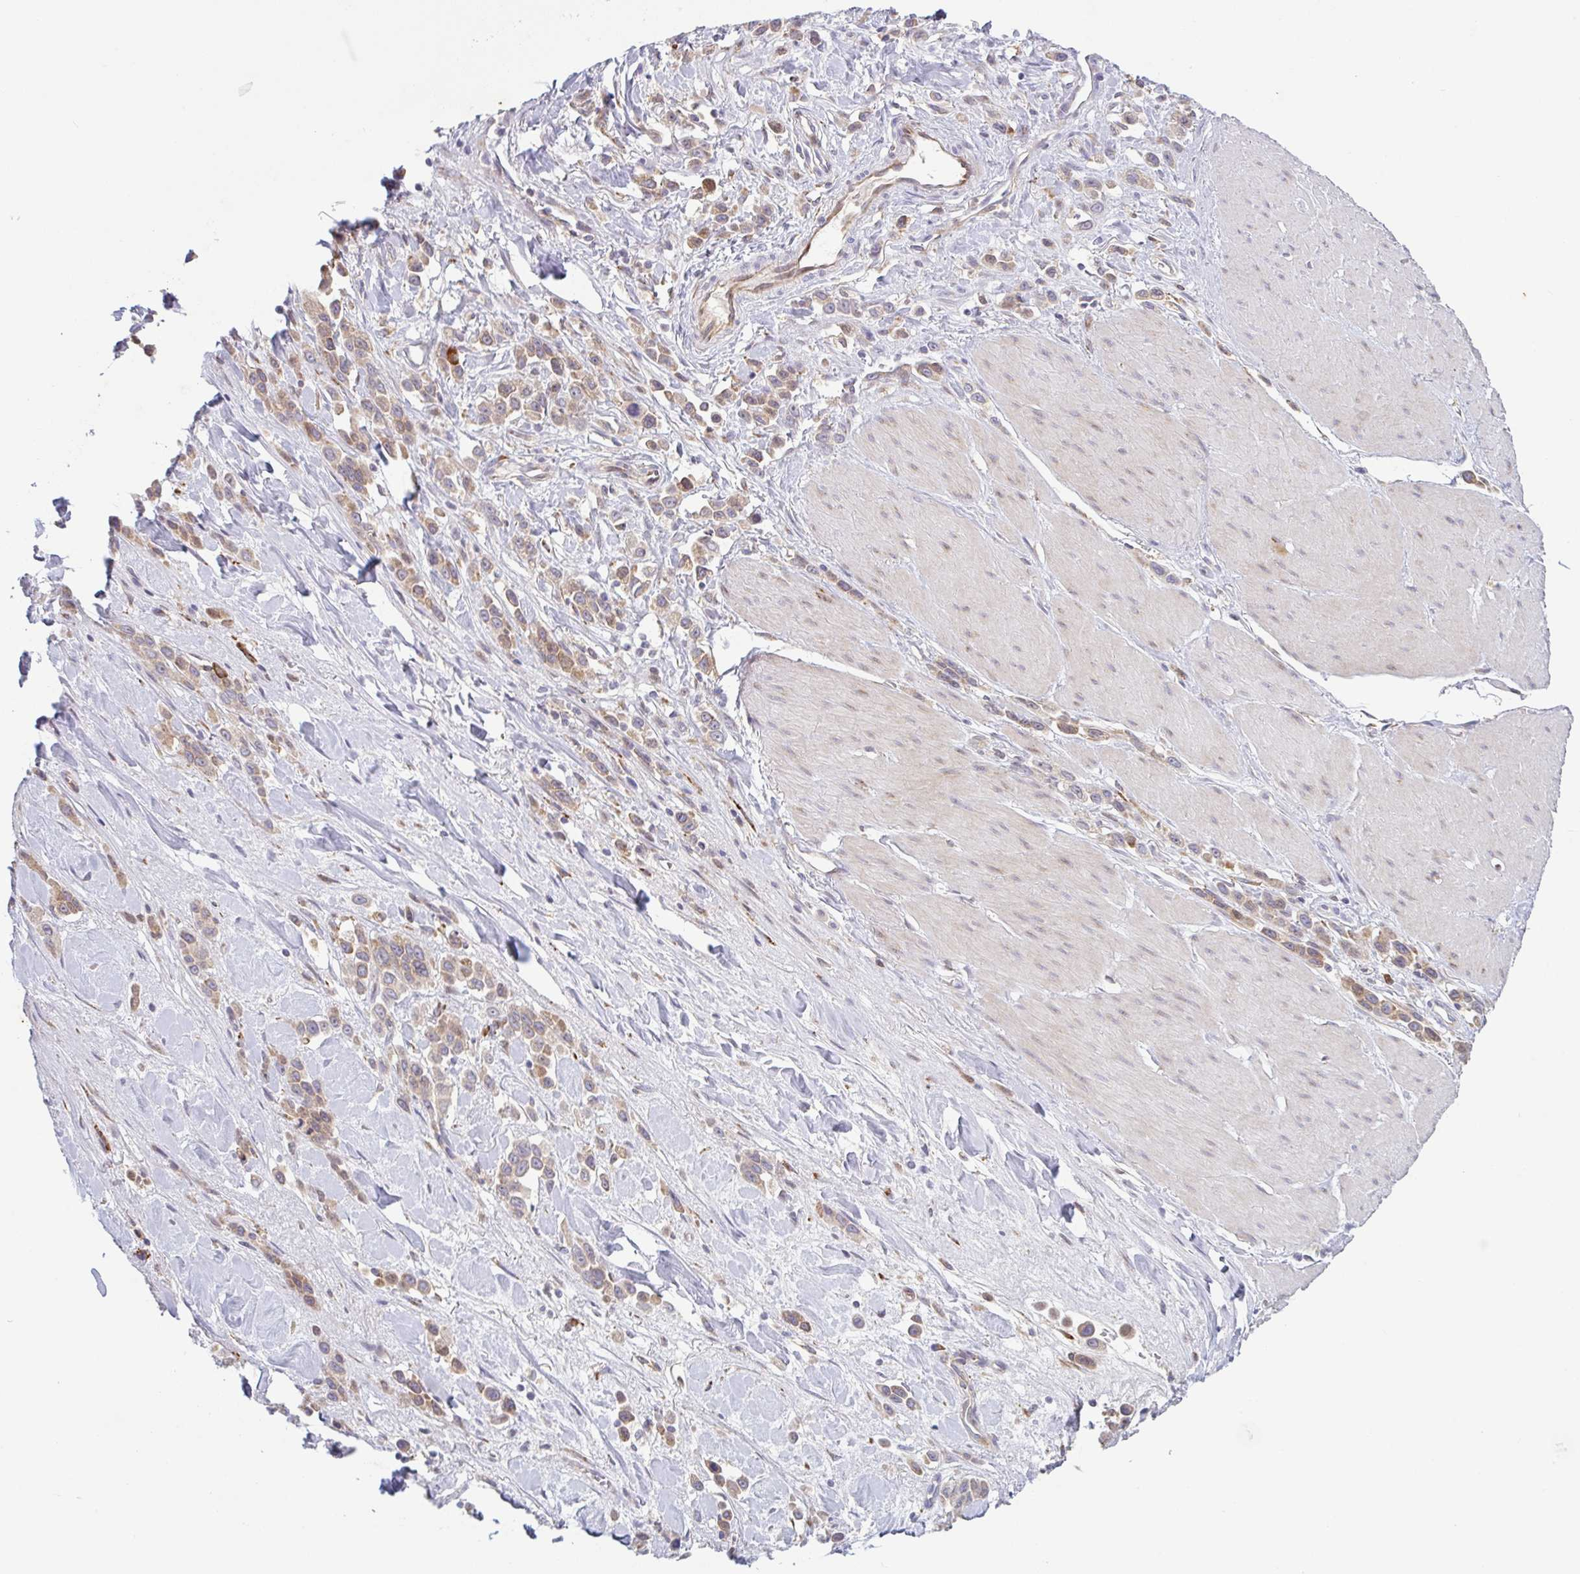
{"staining": {"intensity": "moderate", "quantity": "25%-75%", "location": "cytoplasmic/membranous"}, "tissue": "stomach cancer", "cell_type": "Tumor cells", "image_type": "cancer", "snomed": [{"axis": "morphology", "description": "Adenocarcinoma, NOS"}, {"axis": "topography", "description": "Stomach"}], "caption": "Tumor cells exhibit medium levels of moderate cytoplasmic/membranous expression in approximately 25%-75% of cells in human stomach adenocarcinoma.", "gene": "RIT1", "patient": {"sex": "male", "age": 47}}